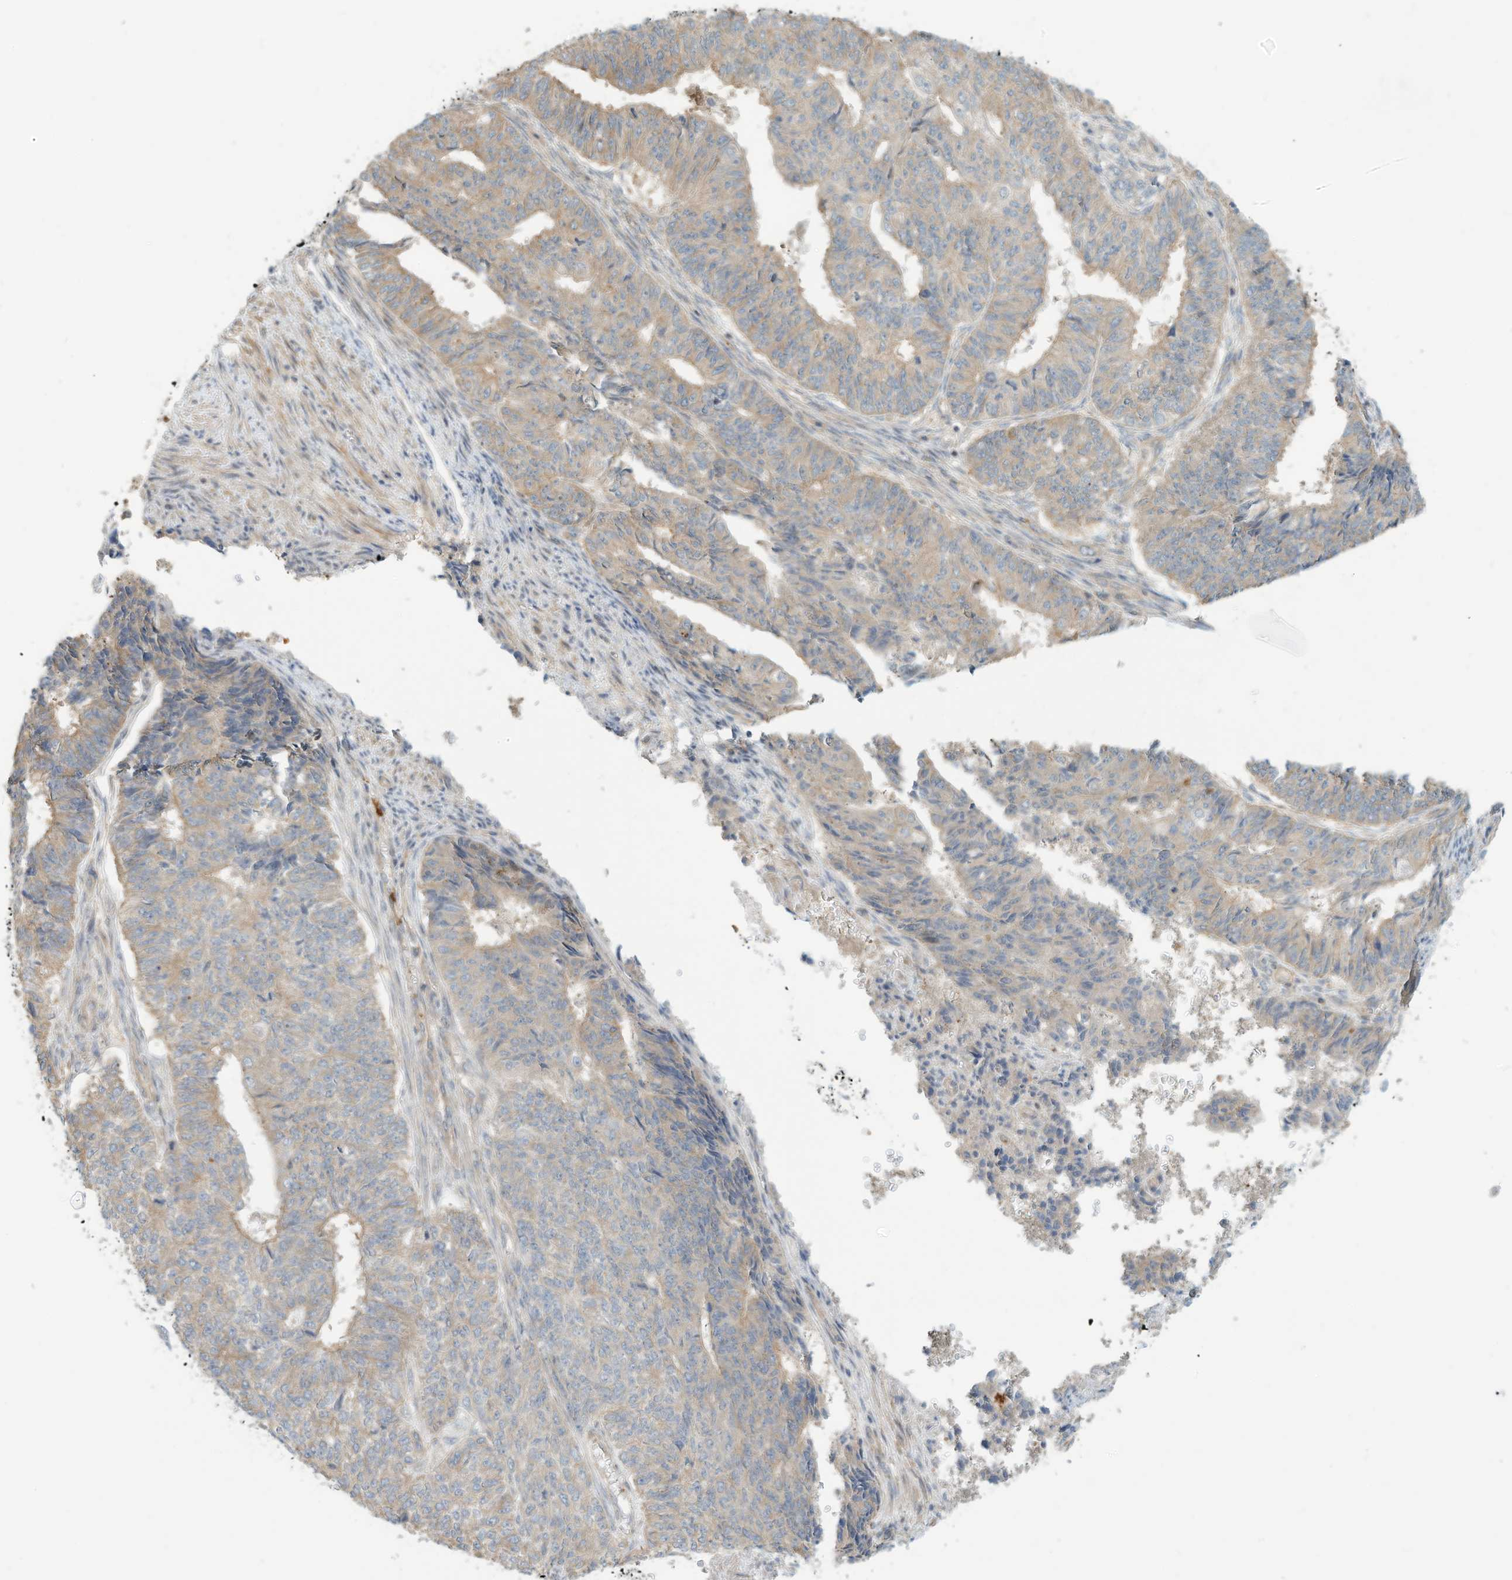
{"staining": {"intensity": "weak", "quantity": ">75%", "location": "cytoplasmic/membranous"}, "tissue": "endometrial cancer", "cell_type": "Tumor cells", "image_type": "cancer", "snomed": [{"axis": "morphology", "description": "Adenocarcinoma, NOS"}, {"axis": "topography", "description": "Endometrium"}], "caption": "Immunohistochemical staining of human endometrial adenocarcinoma demonstrates low levels of weak cytoplasmic/membranous protein staining in about >75% of tumor cells.", "gene": "OFD1", "patient": {"sex": "female", "age": 32}}